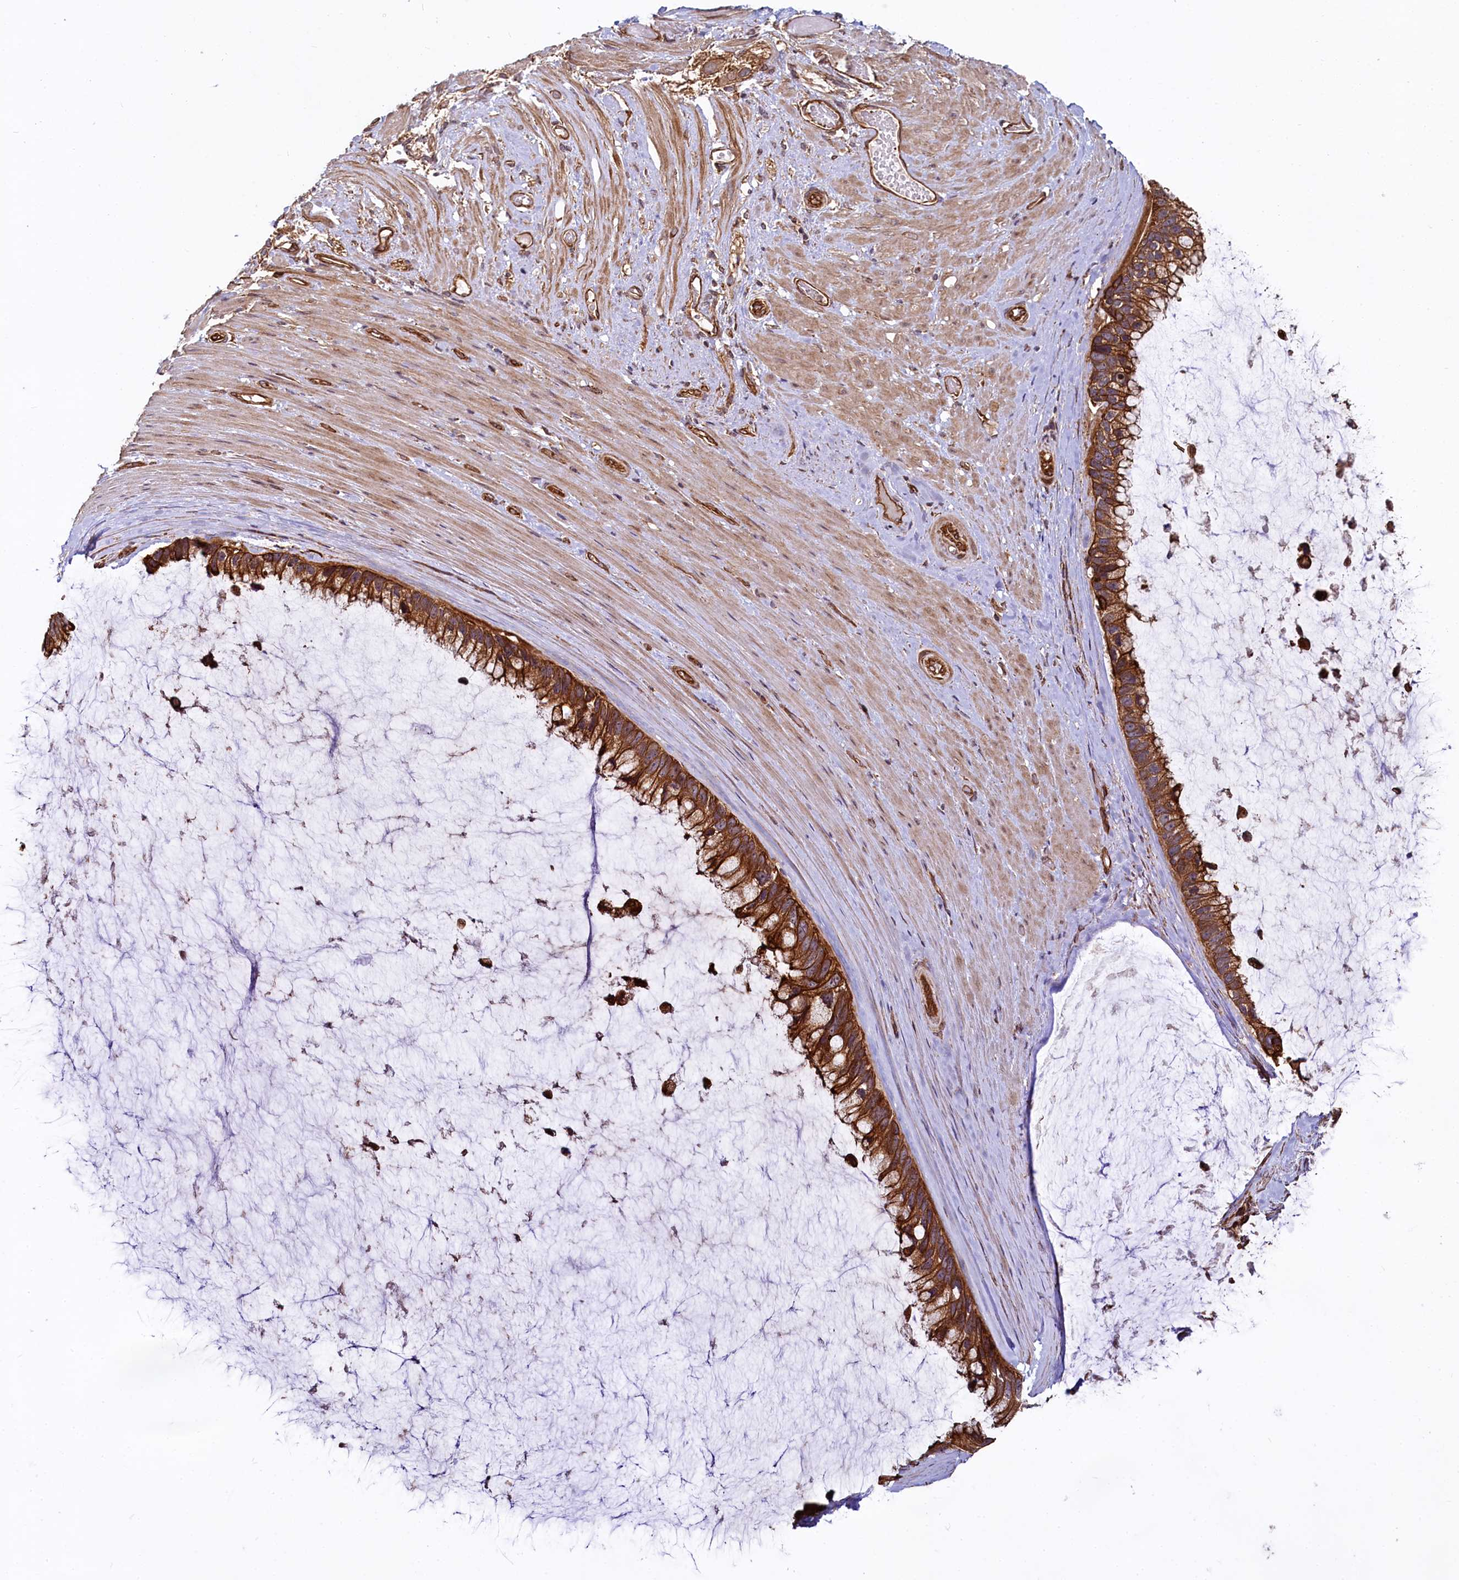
{"staining": {"intensity": "strong", "quantity": ">75%", "location": "cytoplasmic/membranous"}, "tissue": "ovarian cancer", "cell_type": "Tumor cells", "image_type": "cancer", "snomed": [{"axis": "morphology", "description": "Cystadenocarcinoma, mucinous, NOS"}, {"axis": "topography", "description": "Ovary"}], "caption": "This is a histology image of immunohistochemistry staining of ovarian mucinous cystadenocarcinoma, which shows strong expression in the cytoplasmic/membranous of tumor cells.", "gene": "SVIP", "patient": {"sex": "female", "age": 39}}